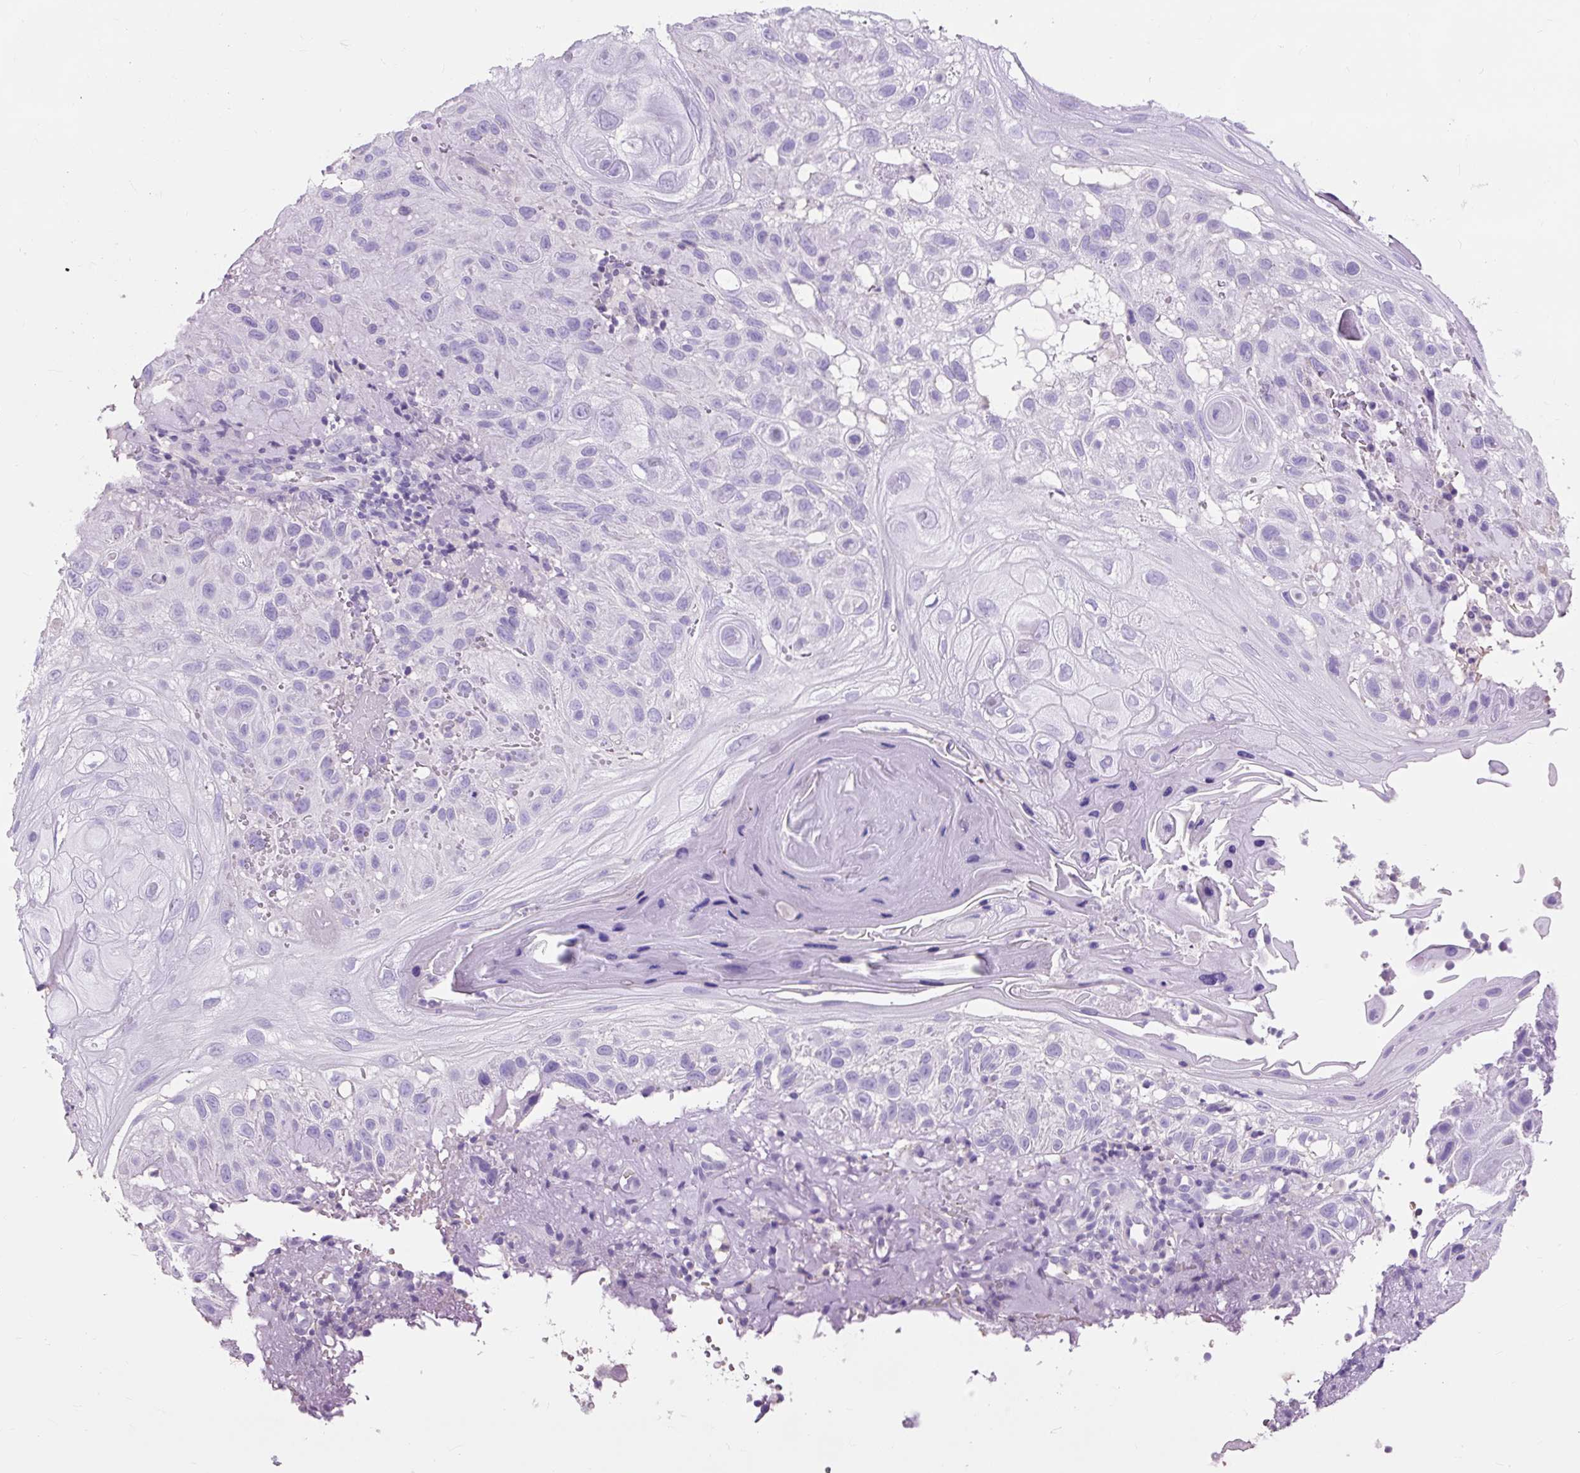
{"staining": {"intensity": "negative", "quantity": "none", "location": "none"}, "tissue": "skin cancer", "cell_type": "Tumor cells", "image_type": "cancer", "snomed": [{"axis": "morphology", "description": "Normal tissue, NOS"}, {"axis": "morphology", "description": "Squamous cell carcinoma, NOS"}, {"axis": "topography", "description": "Skin"}], "caption": "A histopathology image of skin cancer (squamous cell carcinoma) stained for a protein displays no brown staining in tumor cells.", "gene": "OR10A7", "patient": {"sex": "female", "age": 96}}